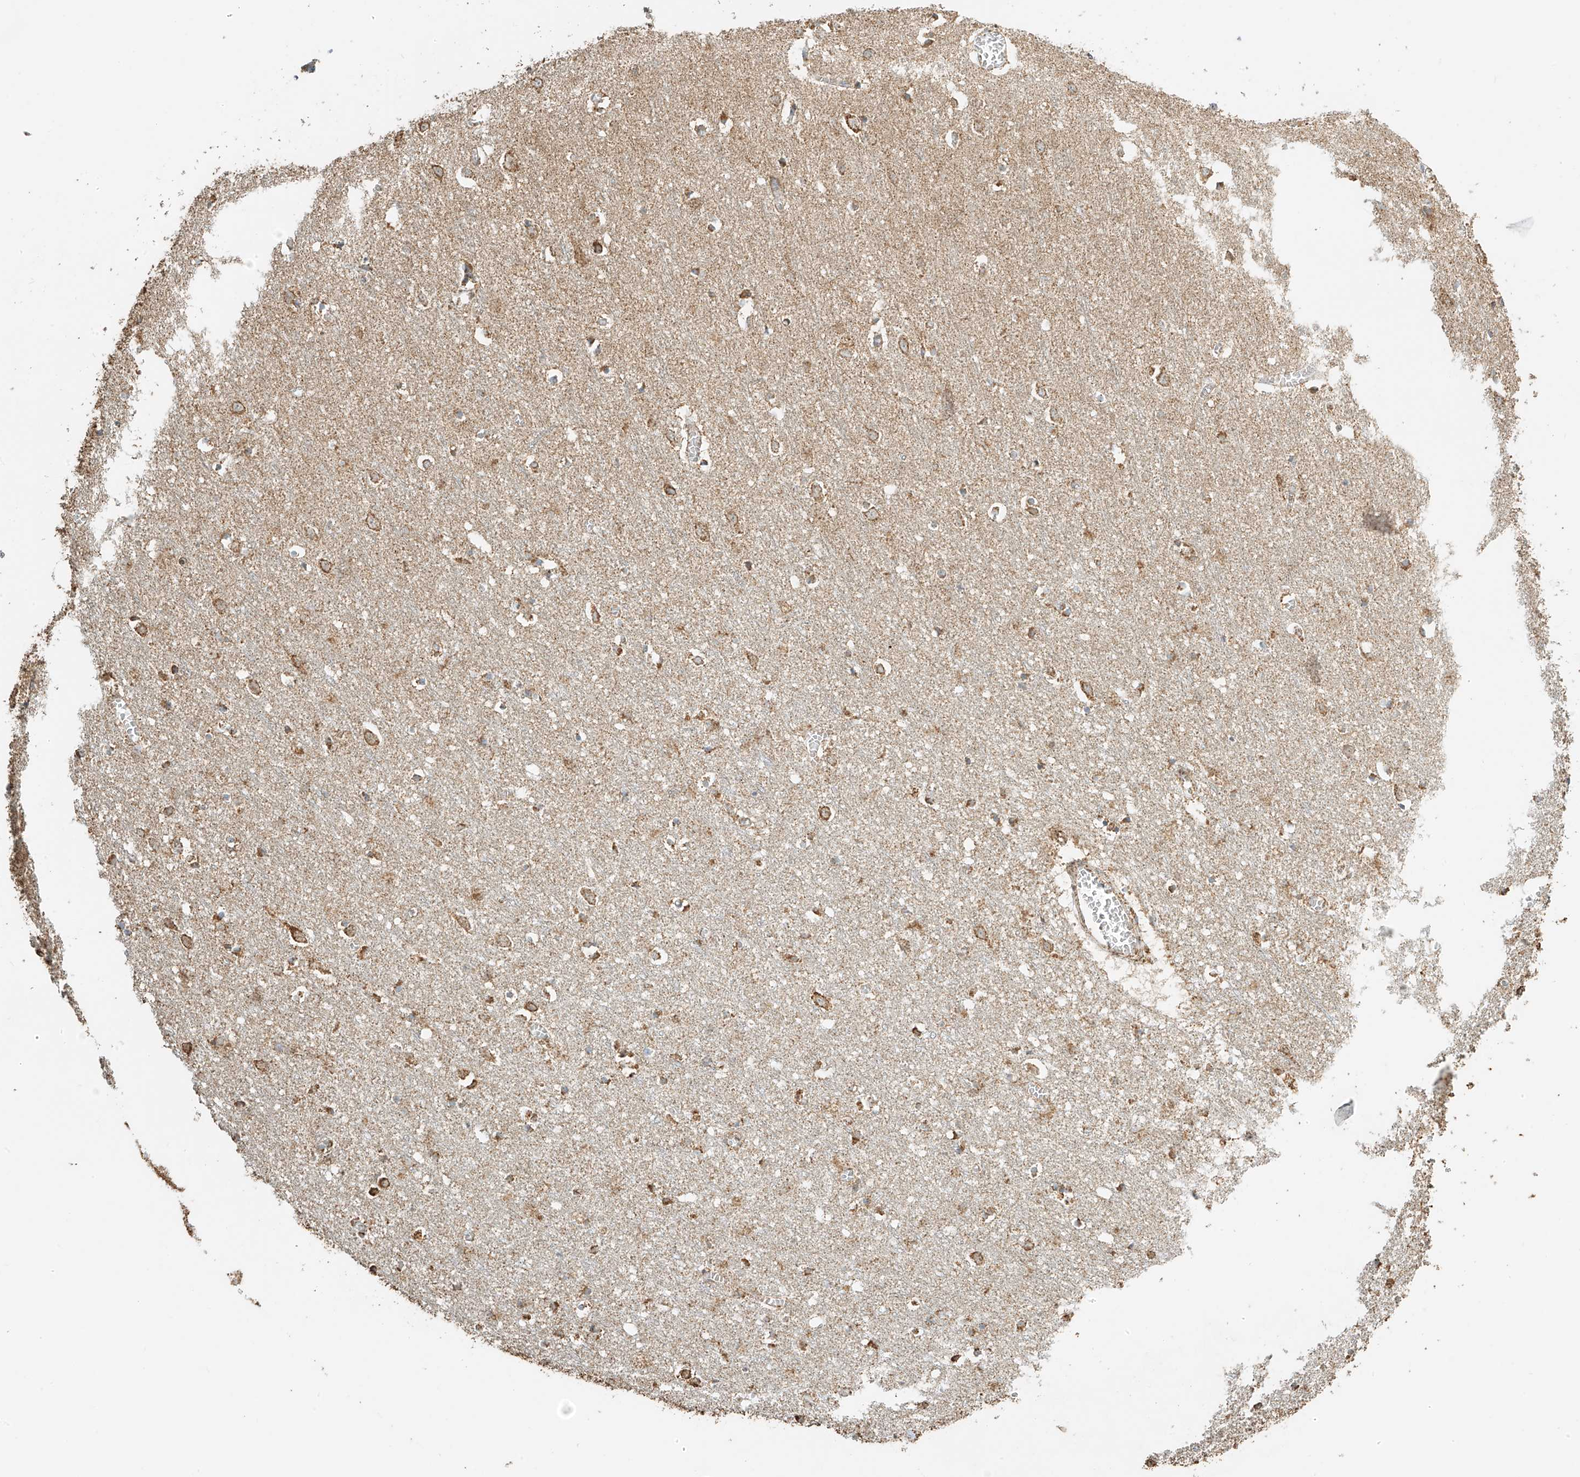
{"staining": {"intensity": "moderate", "quantity": ">75%", "location": "cytoplasmic/membranous"}, "tissue": "cerebral cortex", "cell_type": "Endothelial cells", "image_type": "normal", "snomed": [{"axis": "morphology", "description": "Normal tissue, NOS"}, {"axis": "topography", "description": "Cerebral cortex"}], "caption": "Benign cerebral cortex reveals moderate cytoplasmic/membranous positivity in about >75% of endothelial cells, visualized by immunohistochemistry.", "gene": "MIPEP", "patient": {"sex": "female", "age": 64}}